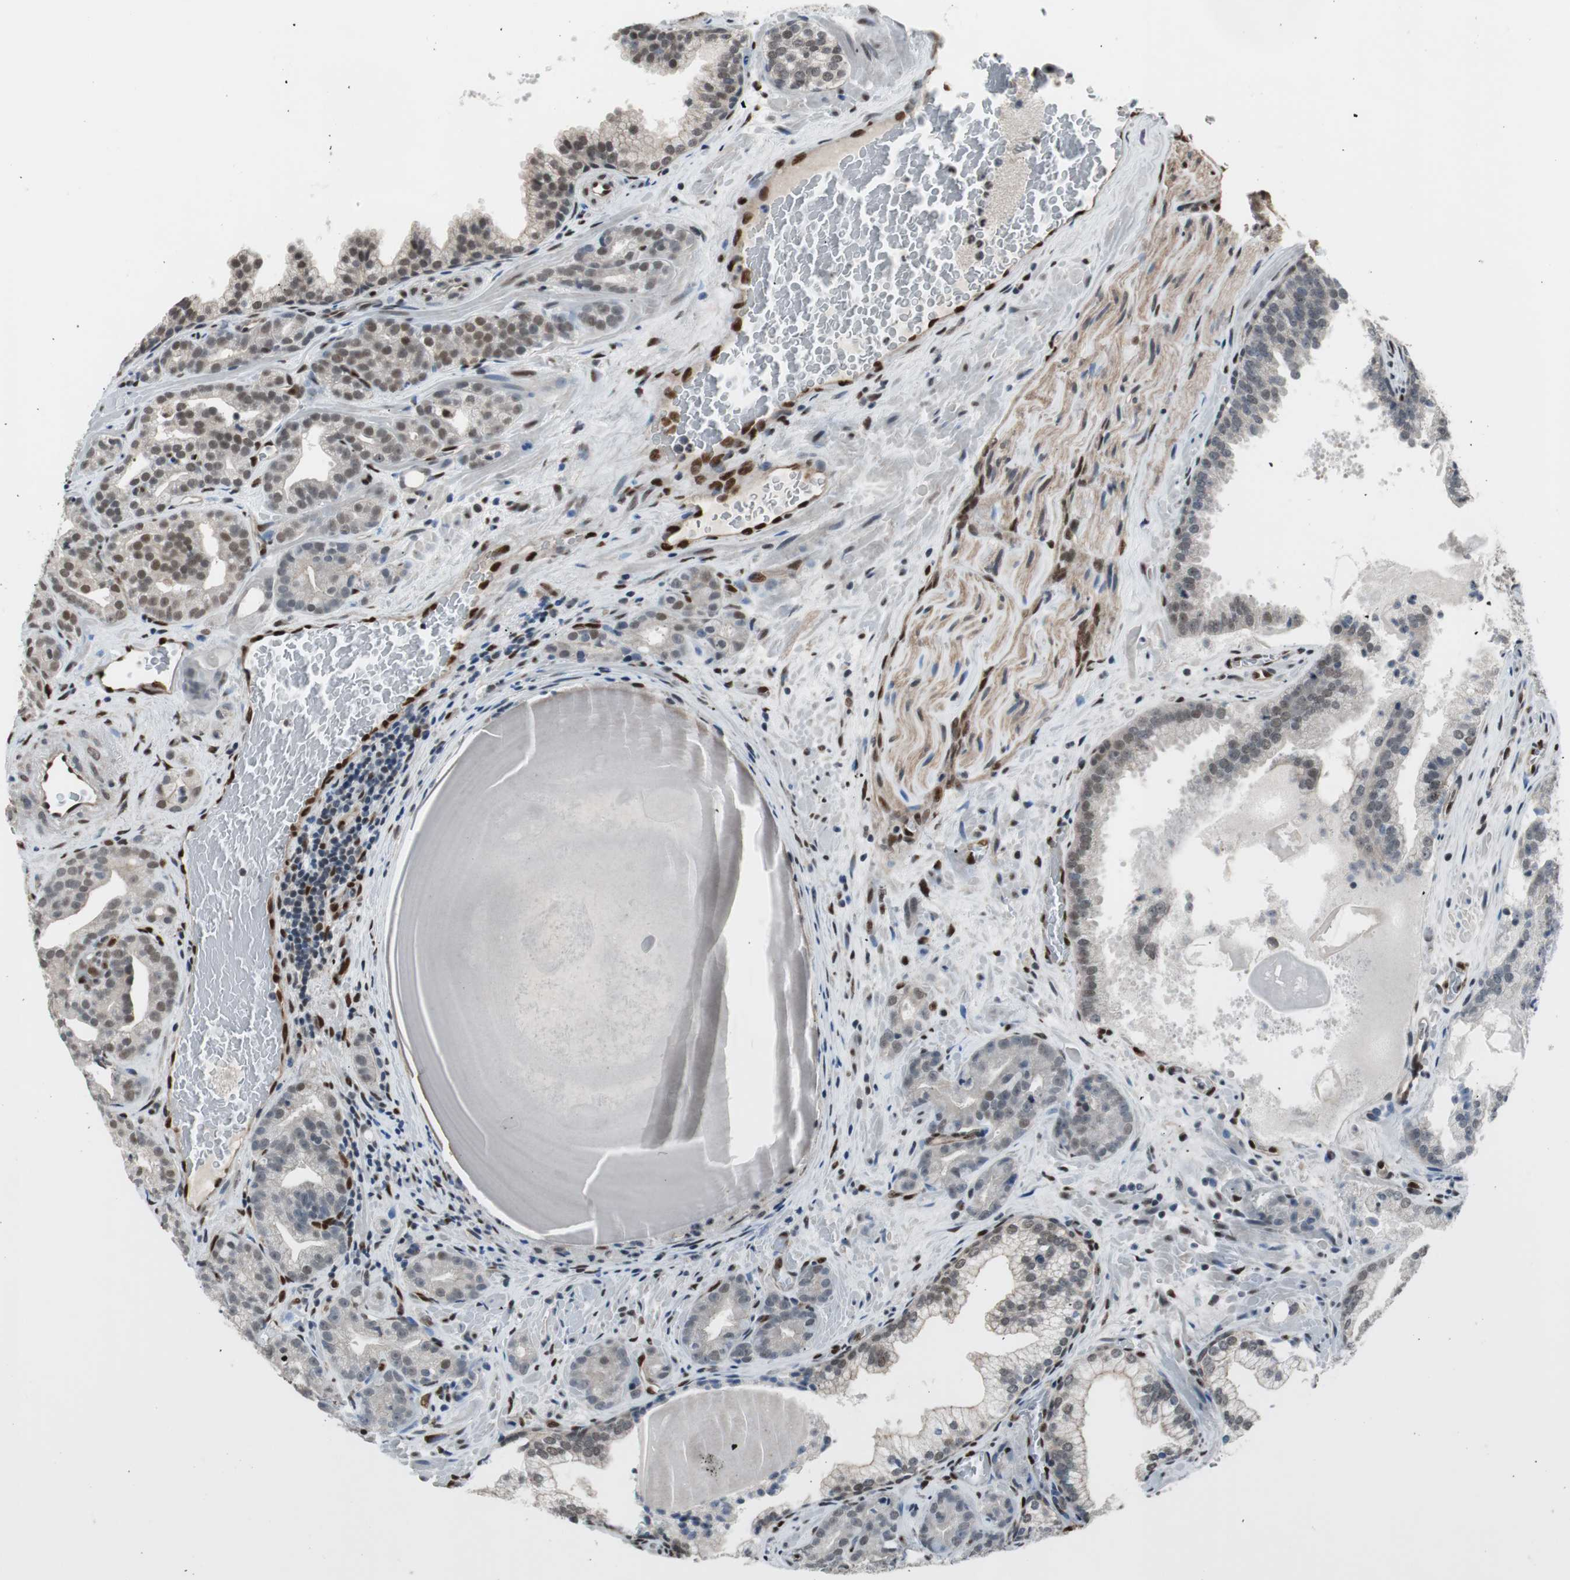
{"staining": {"intensity": "weak", "quantity": "<25%", "location": "cytoplasmic/membranous,nuclear"}, "tissue": "prostate cancer", "cell_type": "Tumor cells", "image_type": "cancer", "snomed": [{"axis": "morphology", "description": "Adenocarcinoma, Low grade"}, {"axis": "topography", "description": "Prostate"}], "caption": "This is an immunohistochemistry photomicrograph of human prostate cancer (adenocarcinoma (low-grade)). There is no staining in tumor cells.", "gene": "PML", "patient": {"sex": "male", "age": 63}}